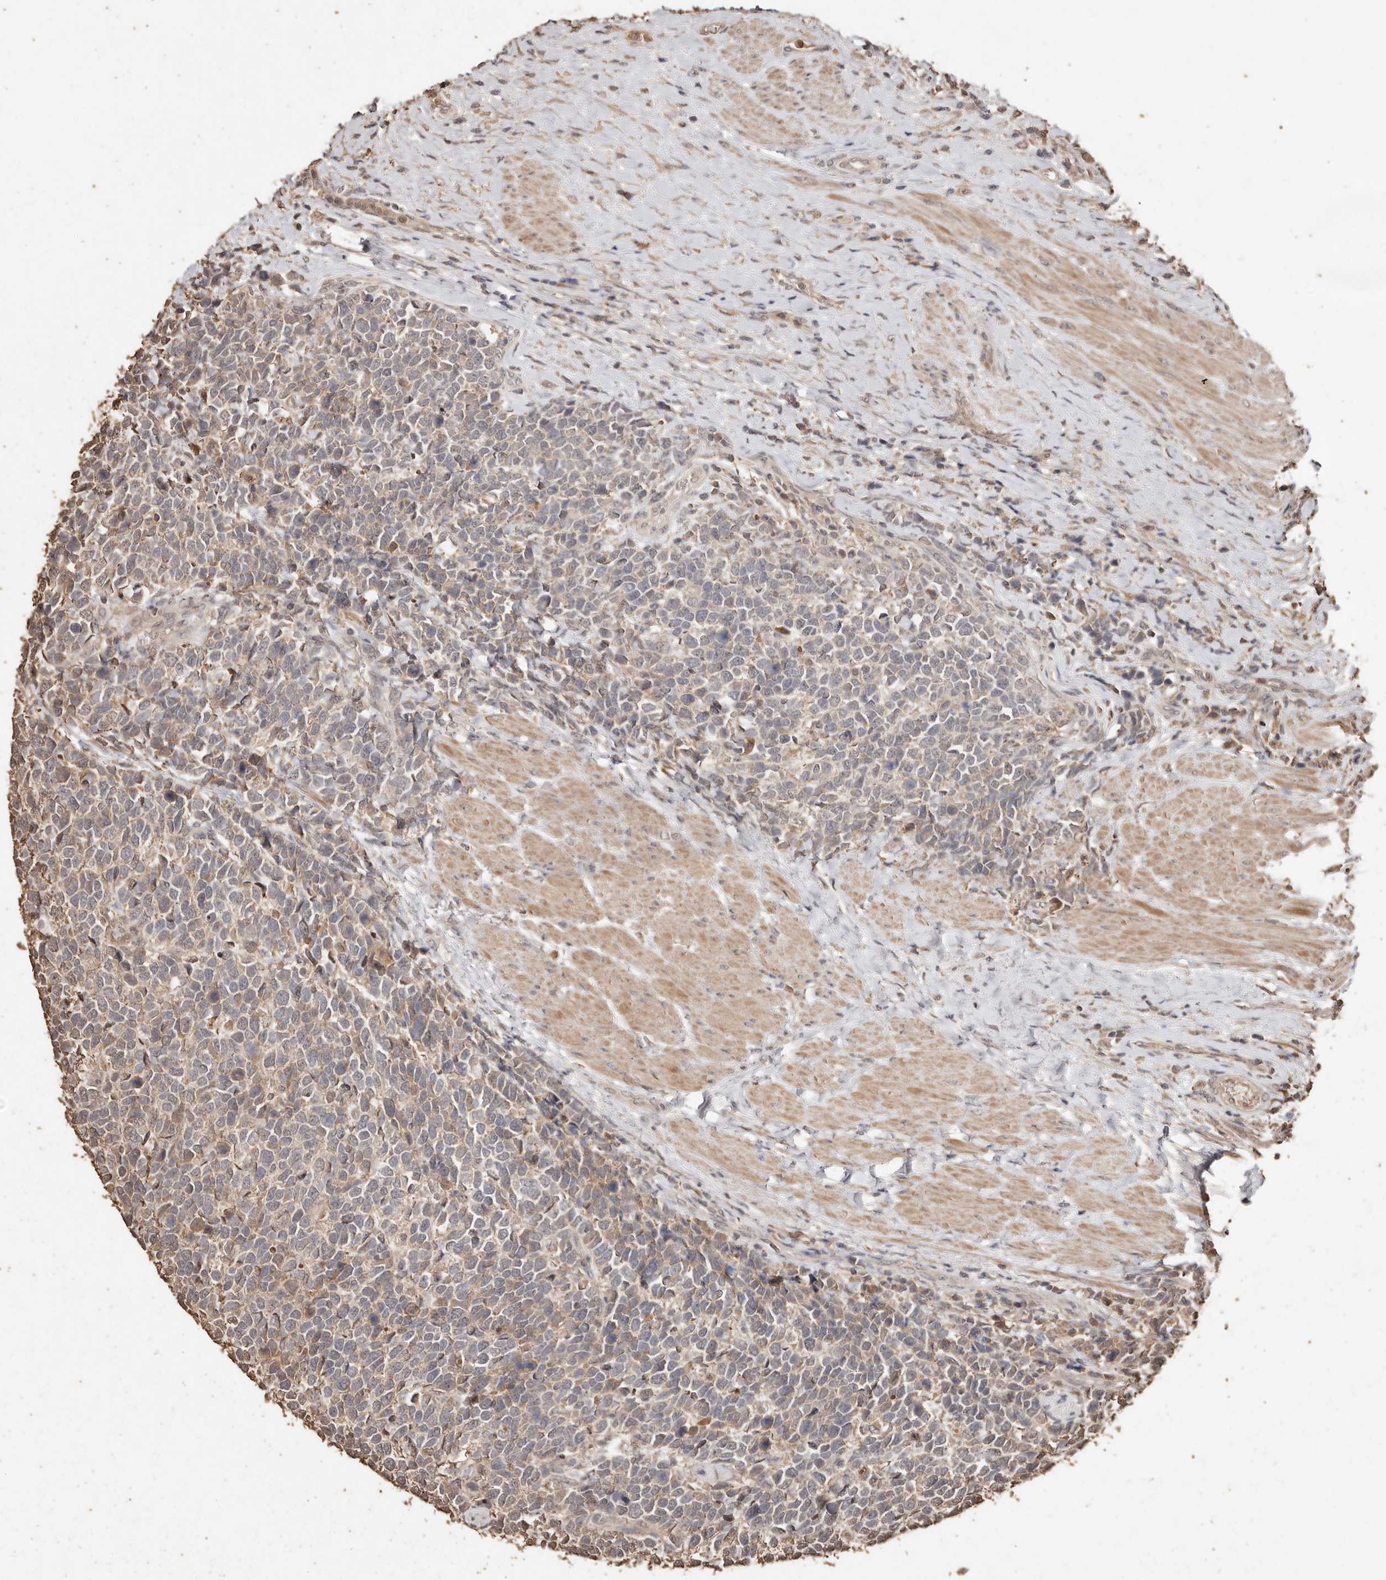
{"staining": {"intensity": "weak", "quantity": ">75%", "location": "cytoplasmic/membranous"}, "tissue": "urothelial cancer", "cell_type": "Tumor cells", "image_type": "cancer", "snomed": [{"axis": "morphology", "description": "Urothelial carcinoma, High grade"}, {"axis": "topography", "description": "Urinary bladder"}], "caption": "Immunohistochemistry (IHC) image of human urothelial cancer stained for a protein (brown), which exhibits low levels of weak cytoplasmic/membranous staining in approximately >75% of tumor cells.", "gene": "PKDCC", "patient": {"sex": "female", "age": 82}}